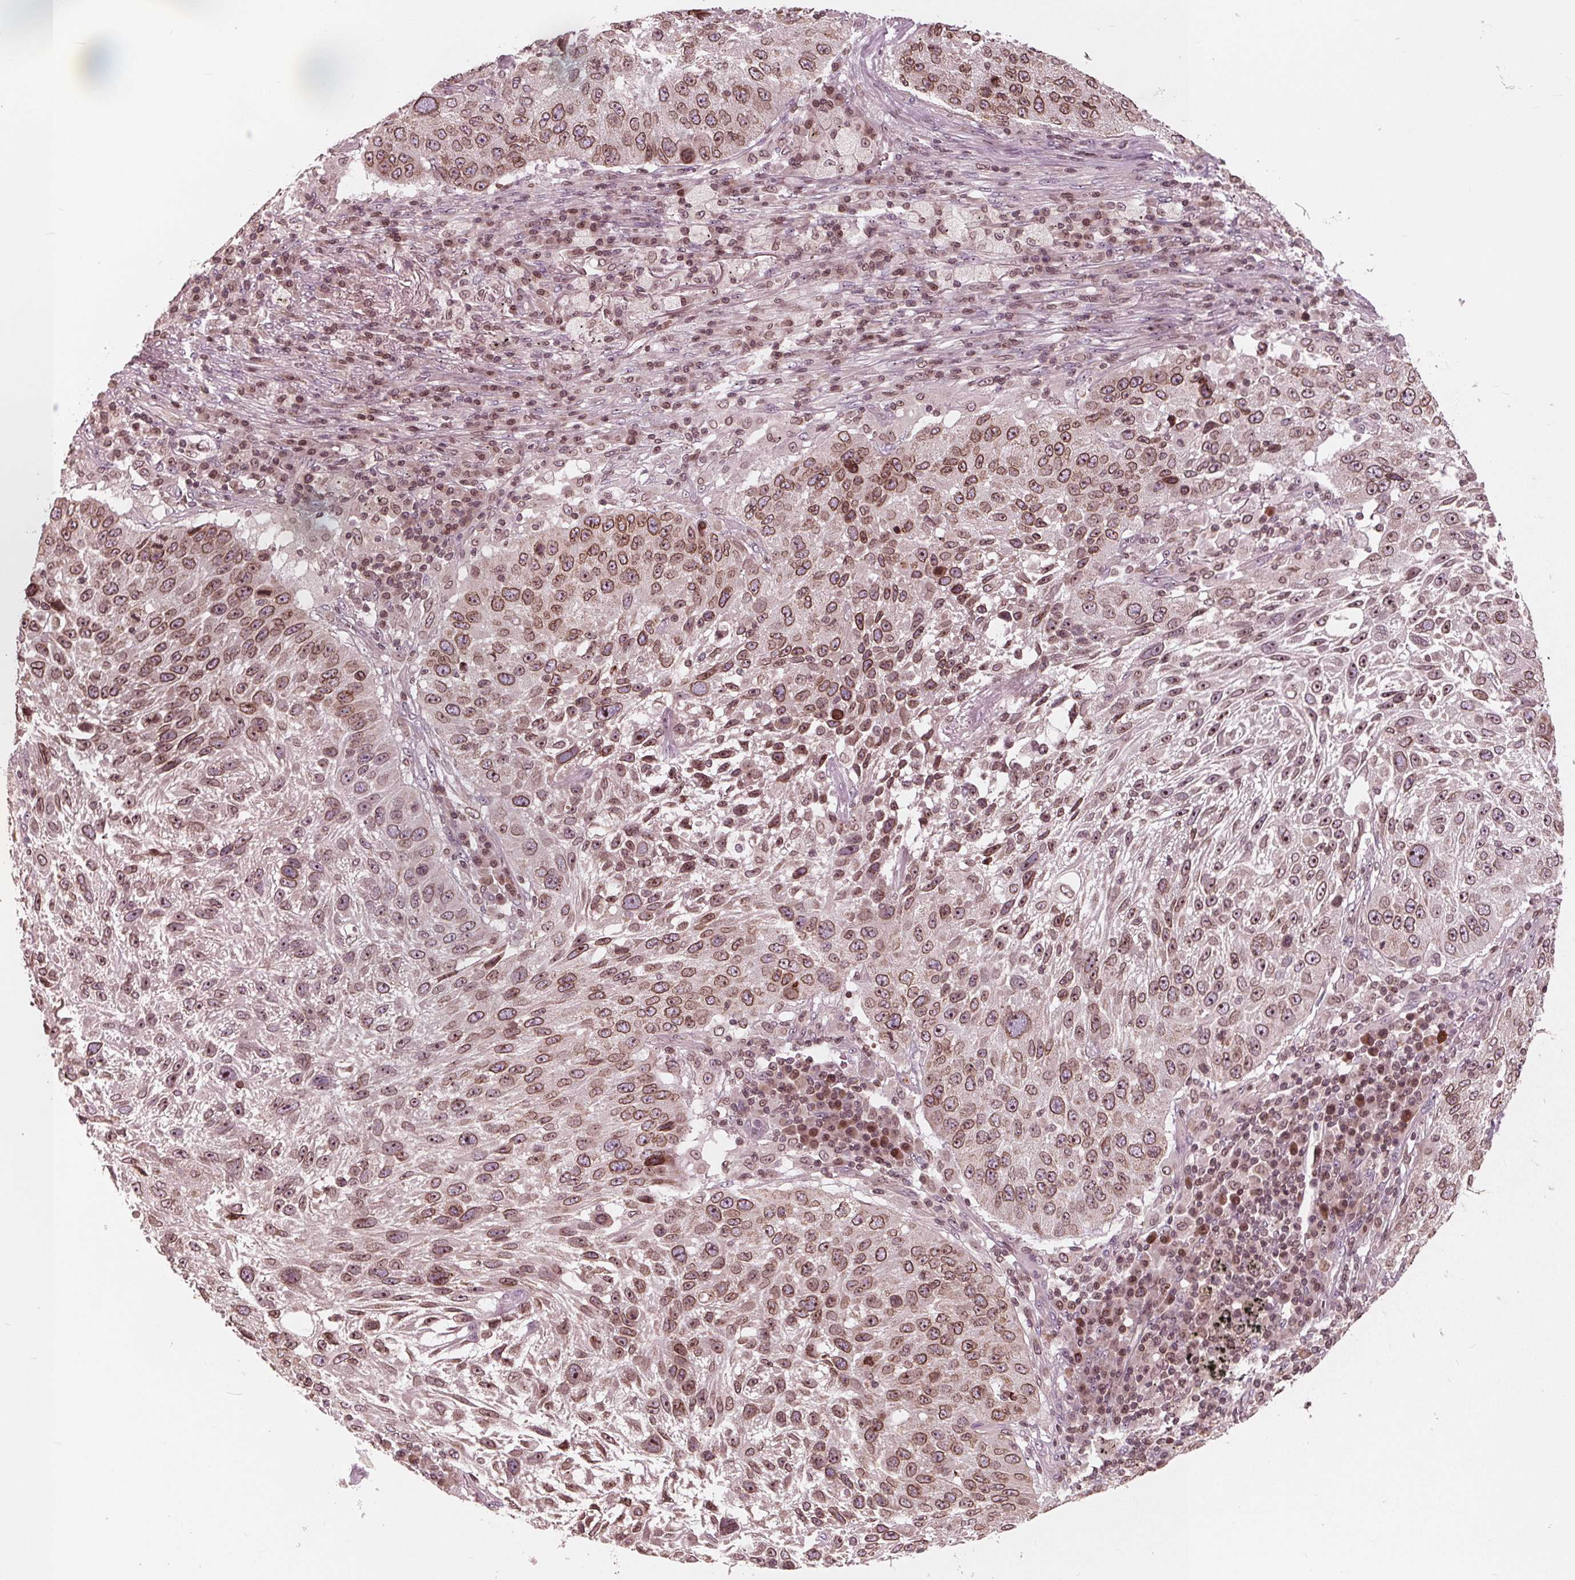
{"staining": {"intensity": "moderate", "quantity": ">75%", "location": "cytoplasmic/membranous,nuclear"}, "tissue": "lung cancer", "cell_type": "Tumor cells", "image_type": "cancer", "snomed": [{"axis": "morphology", "description": "Normal morphology"}, {"axis": "morphology", "description": "Squamous cell carcinoma, NOS"}, {"axis": "topography", "description": "Lymph node"}, {"axis": "topography", "description": "Lung"}], "caption": "Protein expression analysis of human lung cancer reveals moderate cytoplasmic/membranous and nuclear staining in about >75% of tumor cells. (DAB = brown stain, brightfield microscopy at high magnification).", "gene": "NUP210", "patient": {"sex": "male", "age": 67}}